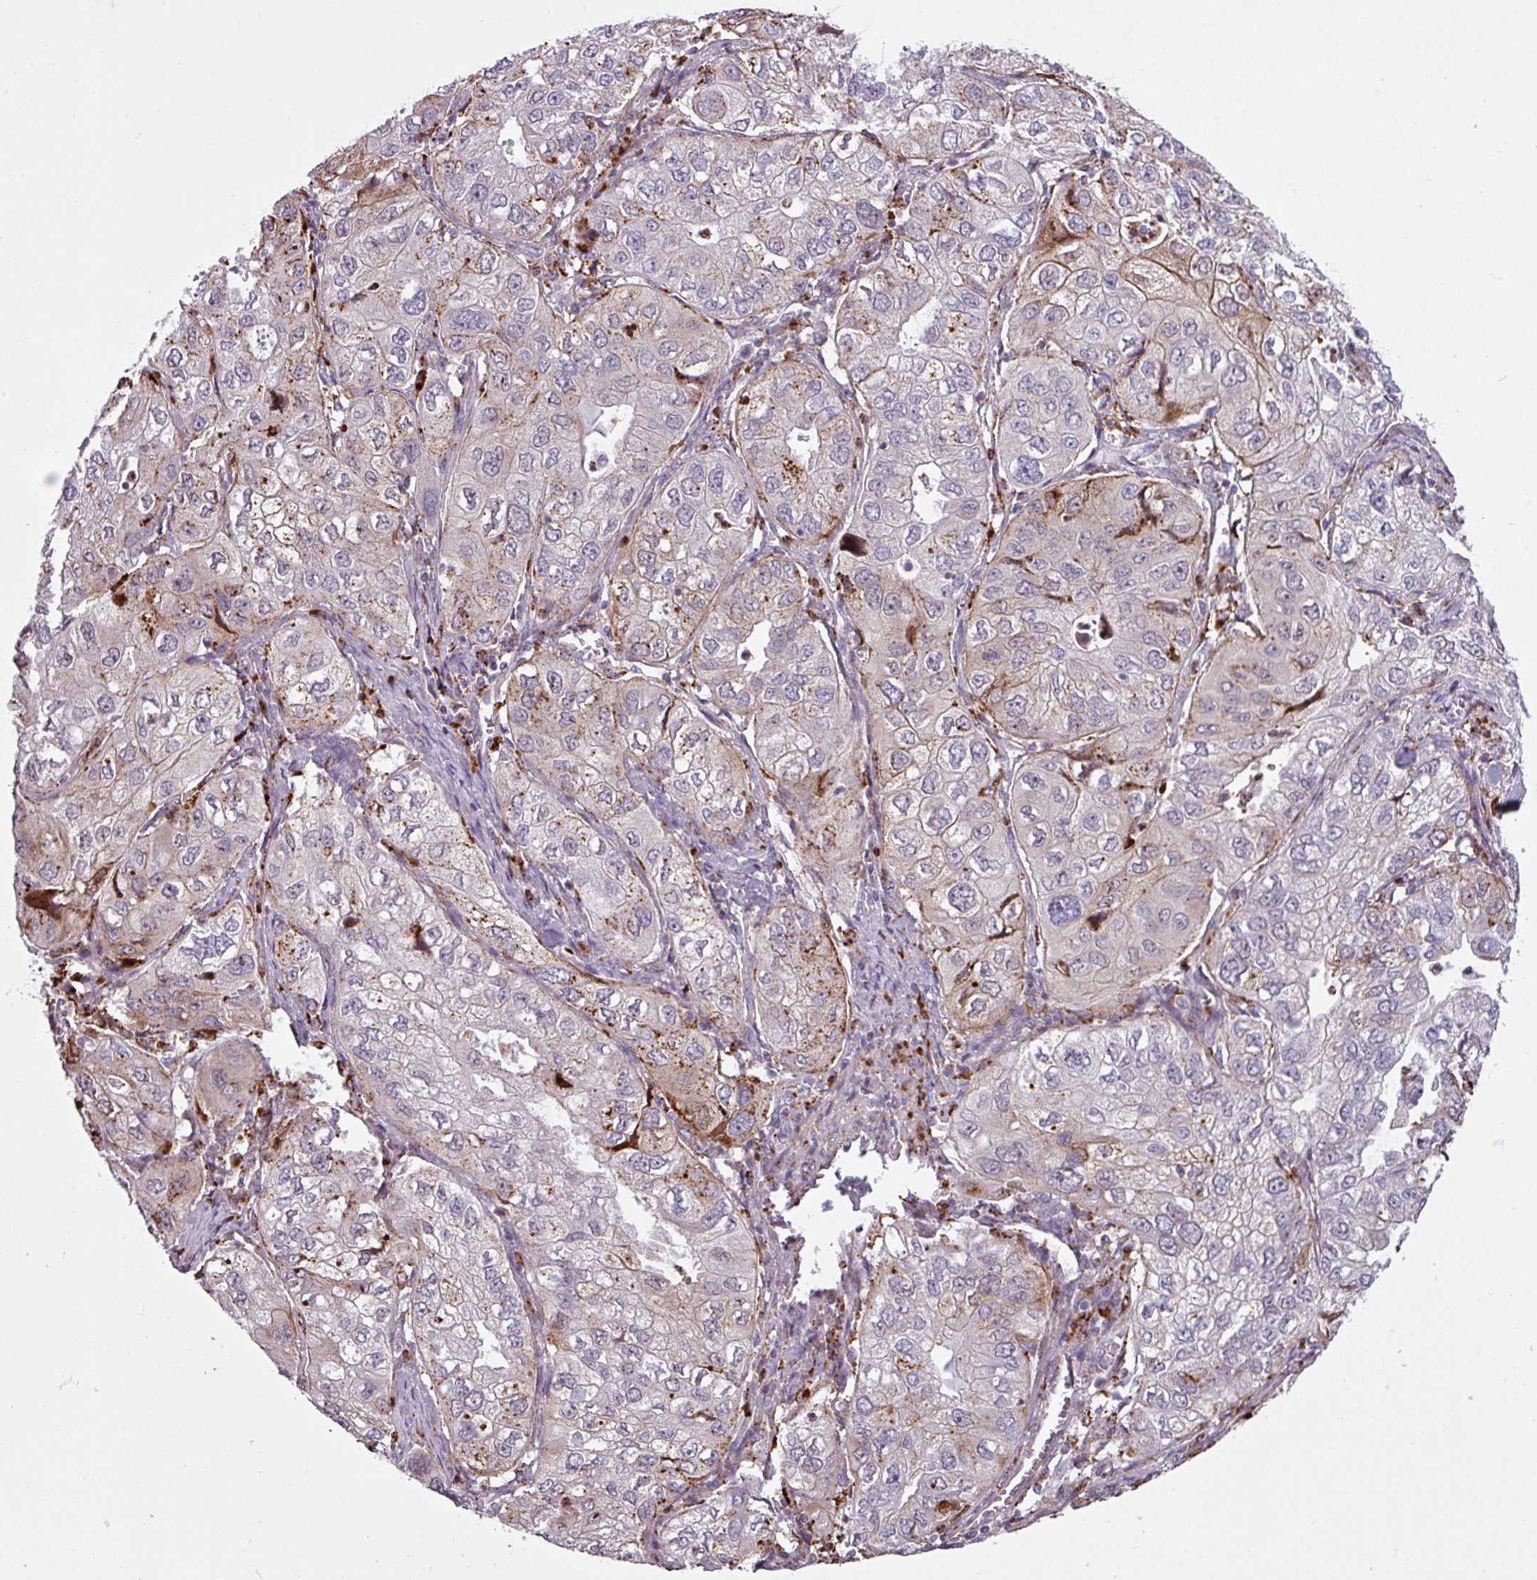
{"staining": {"intensity": "moderate", "quantity": "25%-75%", "location": "cytoplasmic/membranous"}, "tissue": "lung cancer", "cell_type": "Tumor cells", "image_type": "cancer", "snomed": [{"axis": "morphology", "description": "Adenocarcinoma, NOS"}, {"axis": "topography", "description": "Lung"}], "caption": "Tumor cells demonstrate medium levels of moderate cytoplasmic/membranous positivity in about 25%-75% of cells in lung cancer (adenocarcinoma). (Stains: DAB (3,3'-diaminobenzidine) in brown, nuclei in blue, Microscopy: brightfield microscopy at high magnification).", "gene": "MAP7D2", "patient": {"sex": "male", "age": 48}}